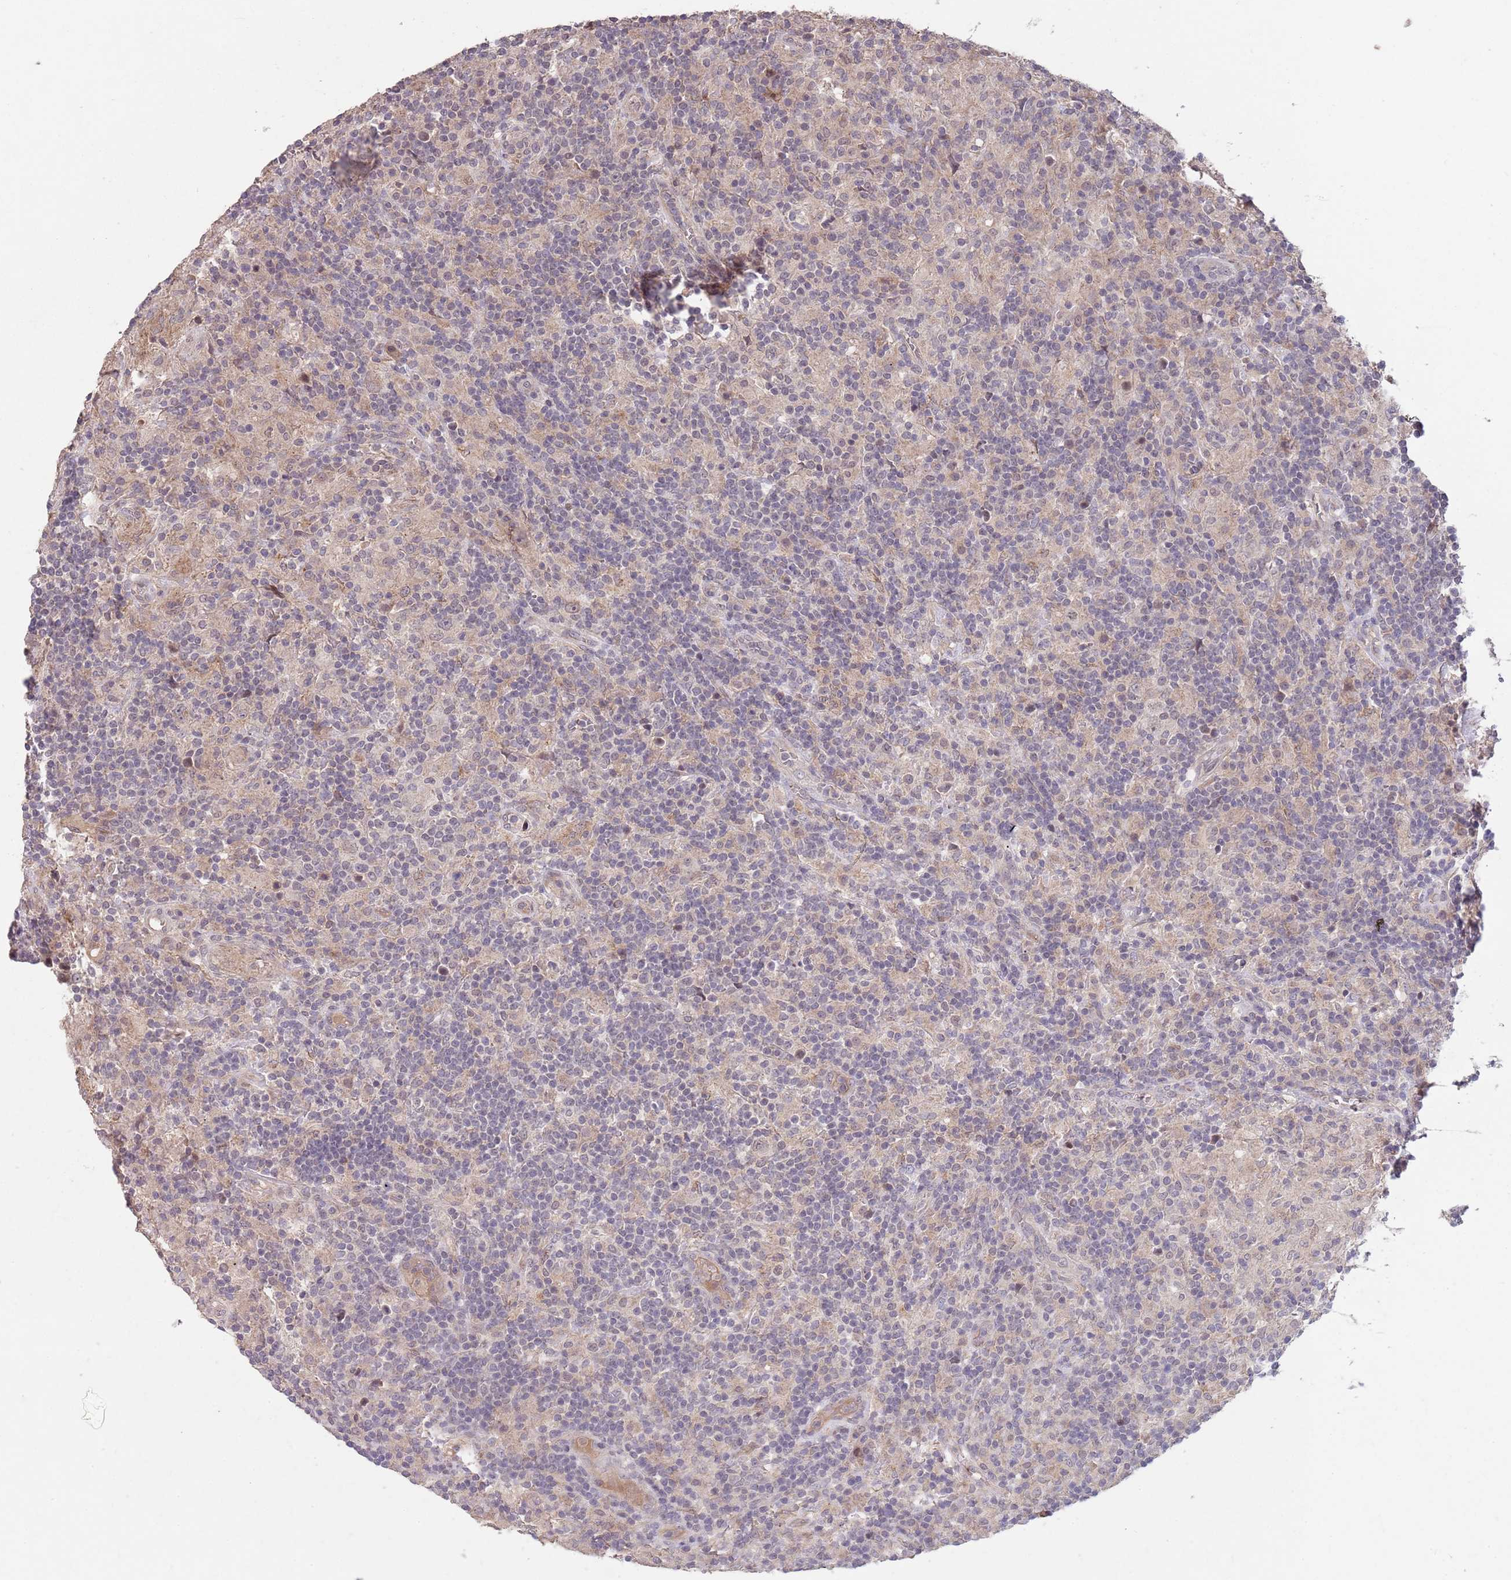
{"staining": {"intensity": "negative", "quantity": "none", "location": "none"}, "tissue": "lymphoma", "cell_type": "Tumor cells", "image_type": "cancer", "snomed": [{"axis": "morphology", "description": "Hodgkin's disease, NOS"}, {"axis": "topography", "description": "Lymph node"}], "caption": "Tumor cells show no significant expression in Hodgkin's disease.", "gene": "MEI1", "patient": {"sex": "male", "age": 70}}